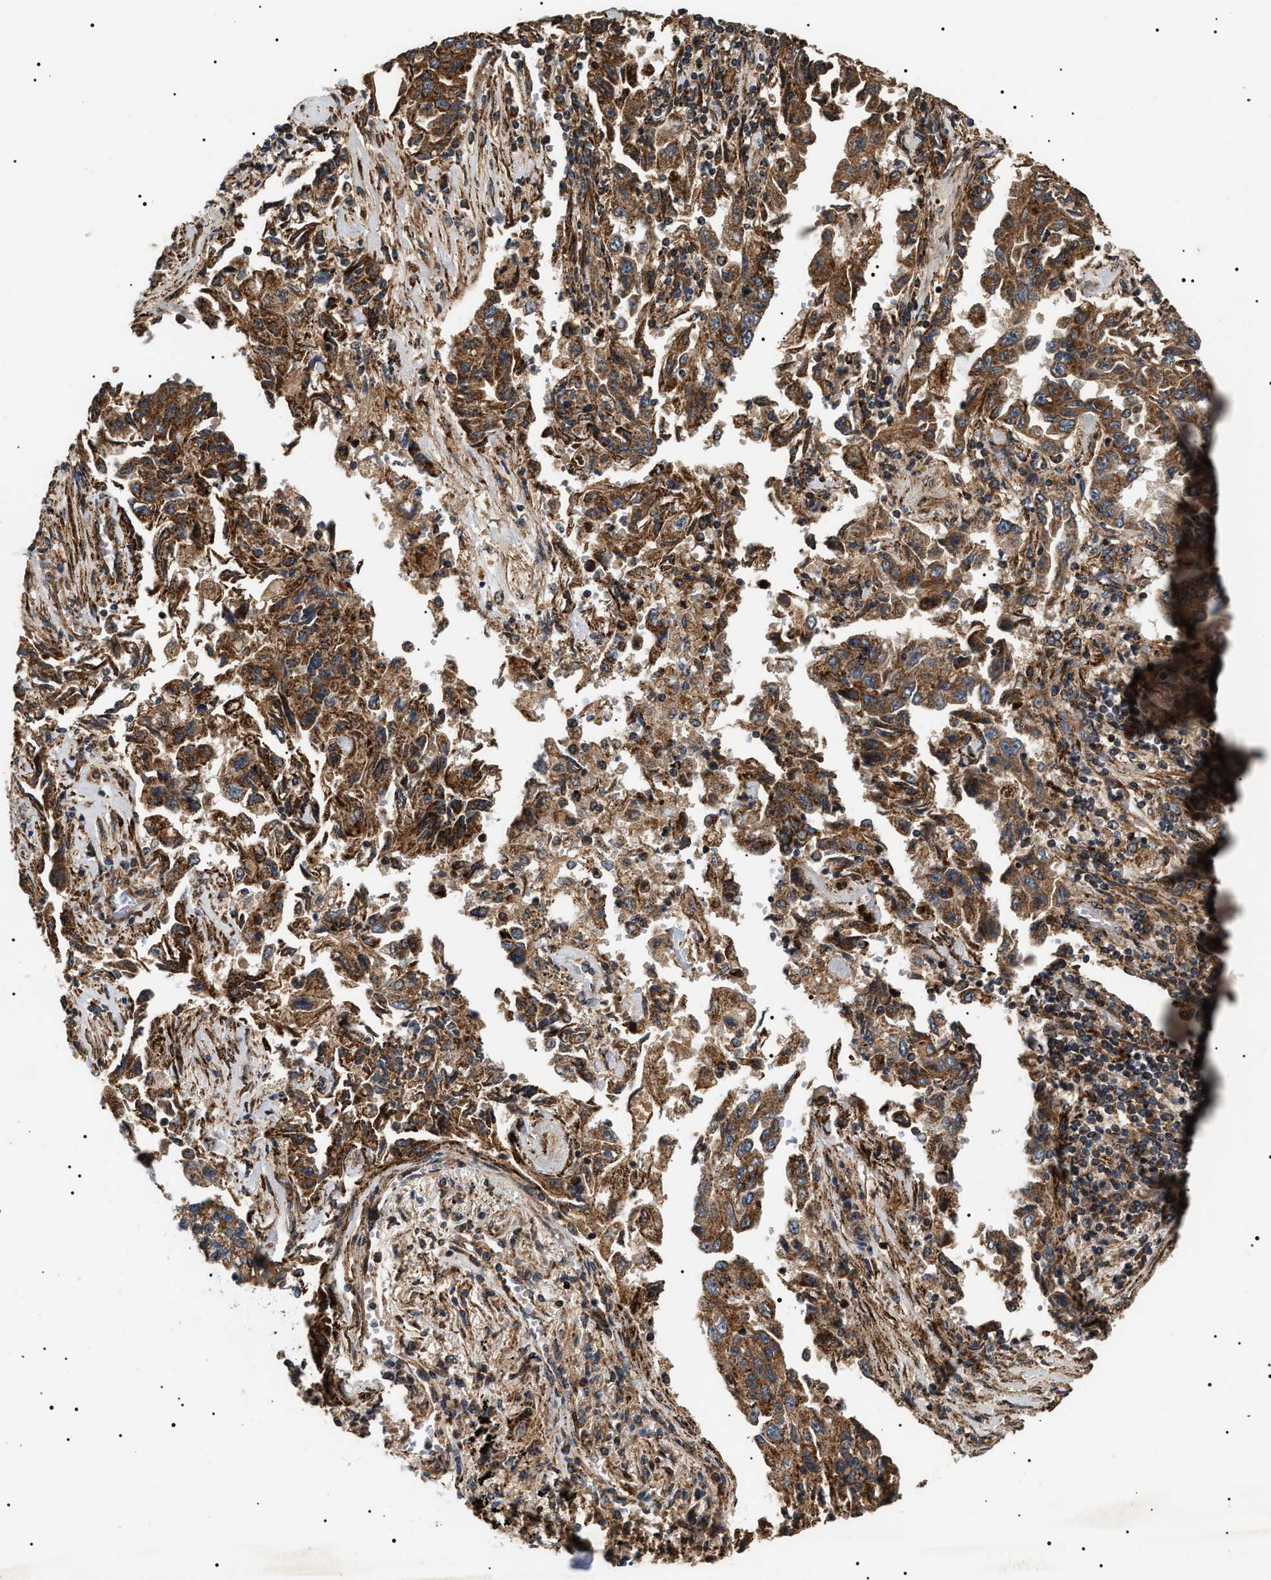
{"staining": {"intensity": "strong", "quantity": ">75%", "location": "cytoplasmic/membranous"}, "tissue": "lung cancer", "cell_type": "Tumor cells", "image_type": "cancer", "snomed": [{"axis": "morphology", "description": "Adenocarcinoma, NOS"}, {"axis": "topography", "description": "Lung"}], "caption": "A brown stain shows strong cytoplasmic/membranous staining of a protein in adenocarcinoma (lung) tumor cells.", "gene": "ZBTB26", "patient": {"sex": "female", "age": 51}}